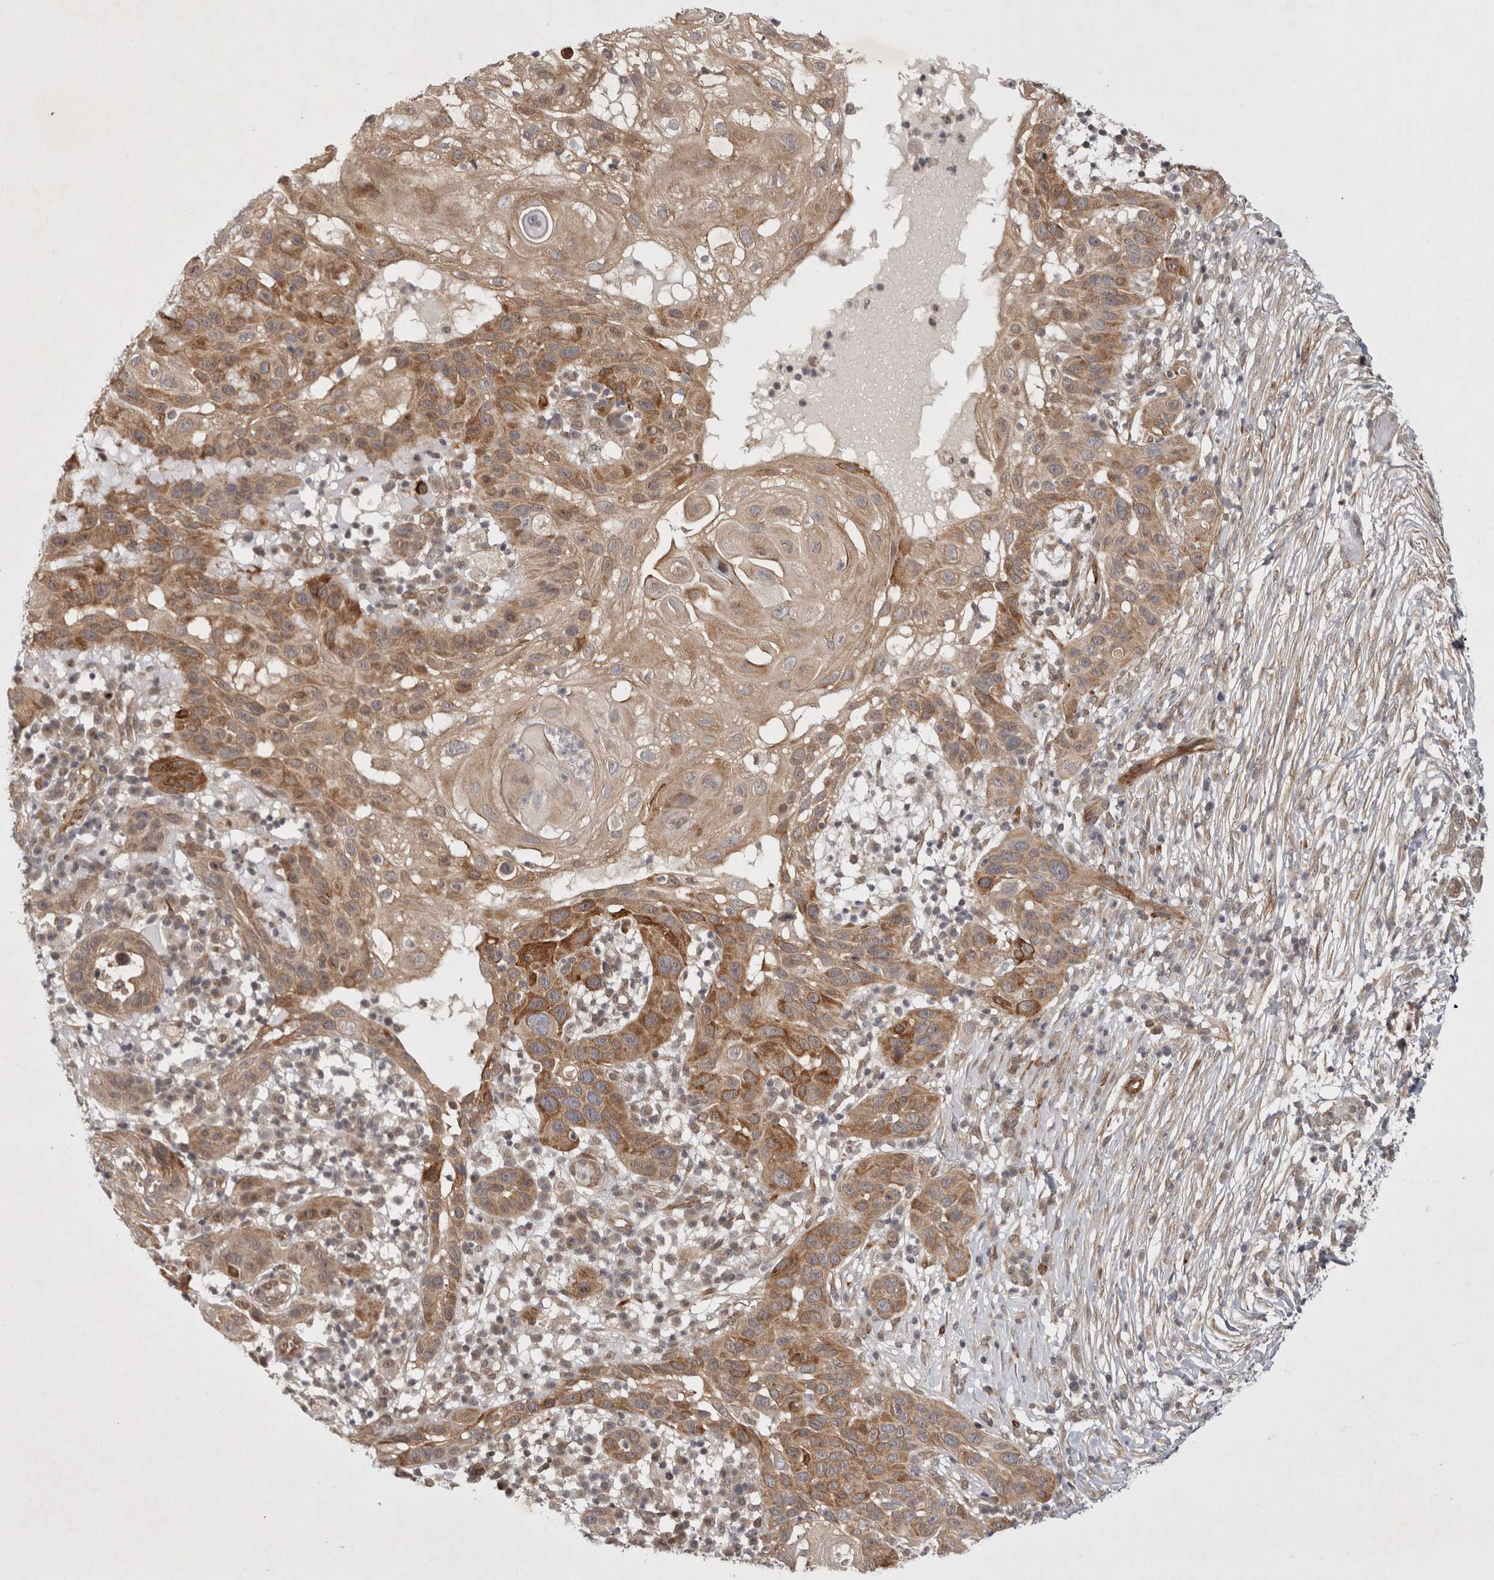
{"staining": {"intensity": "moderate", "quantity": ">75%", "location": "cytoplasmic/membranous"}, "tissue": "skin cancer", "cell_type": "Tumor cells", "image_type": "cancer", "snomed": [{"axis": "morphology", "description": "Normal tissue, NOS"}, {"axis": "morphology", "description": "Squamous cell carcinoma, NOS"}, {"axis": "topography", "description": "Skin"}], "caption": "The immunohistochemical stain labels moderate cytoplasmic/membranous expression in tumor cells of skin cancer tissue.", "gene": "ZNF318", "patient": {"sex": "female", "age": 96}}